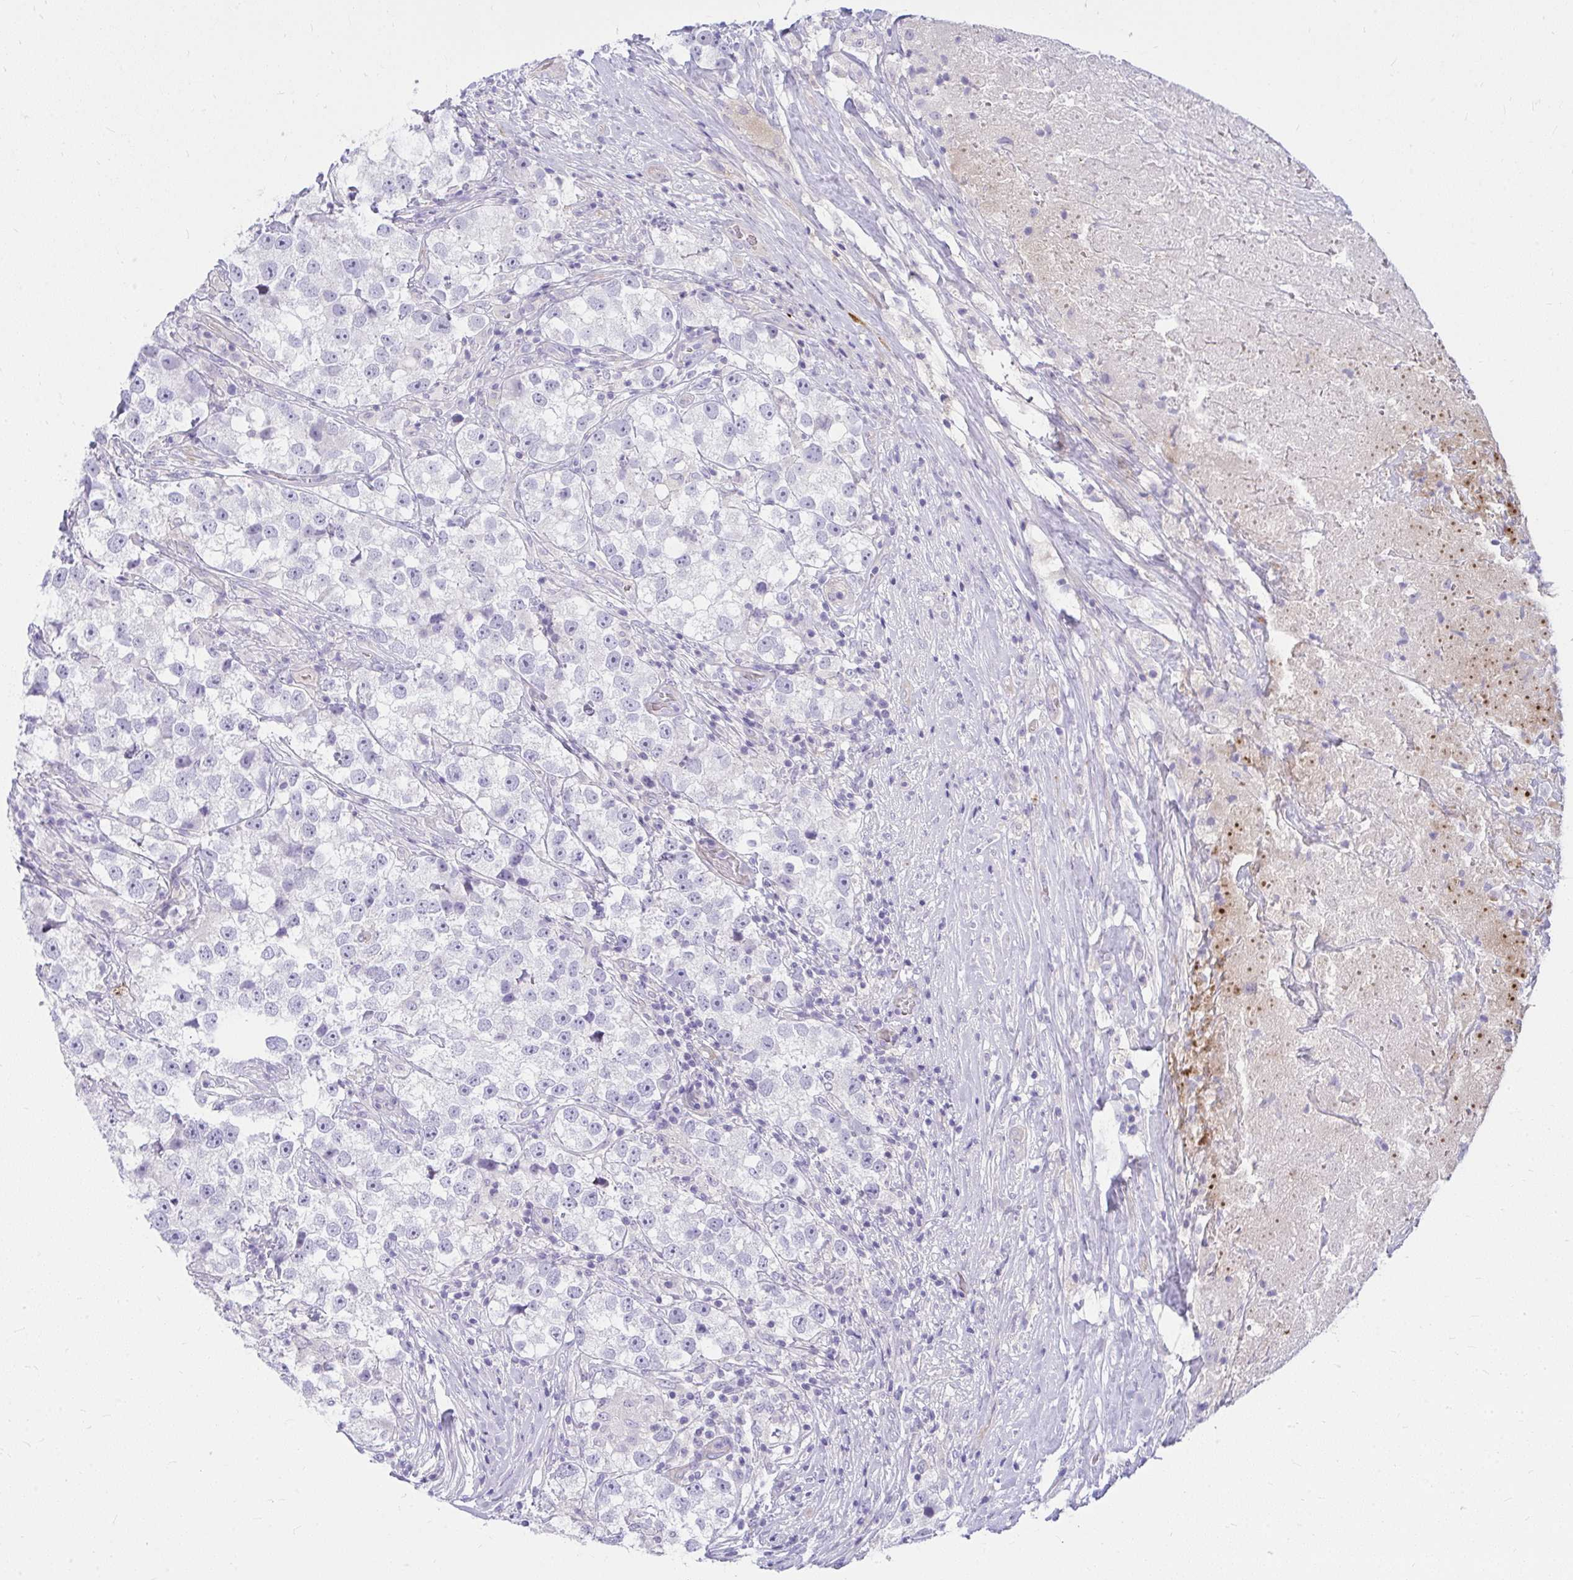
{"staining": {"intensity": "negative", "quantity": "none", "location": "none"}, "tissue": "testis cancer", "cell_type": "Tumor cells", "image_type": "cancer", "snomed": [{"axis": "morphology", "description": "Seminoma, NOS"}, {"axis": "topography", "description": "Testis"}], "caption": "An IHC photomicrograph of testis cancer (seminoma) is shown. There is no staining in tumor cells of testis cancer (seminoma).", "gene": "LRRC36", "patient": {"sex": "male", "age": 46}}